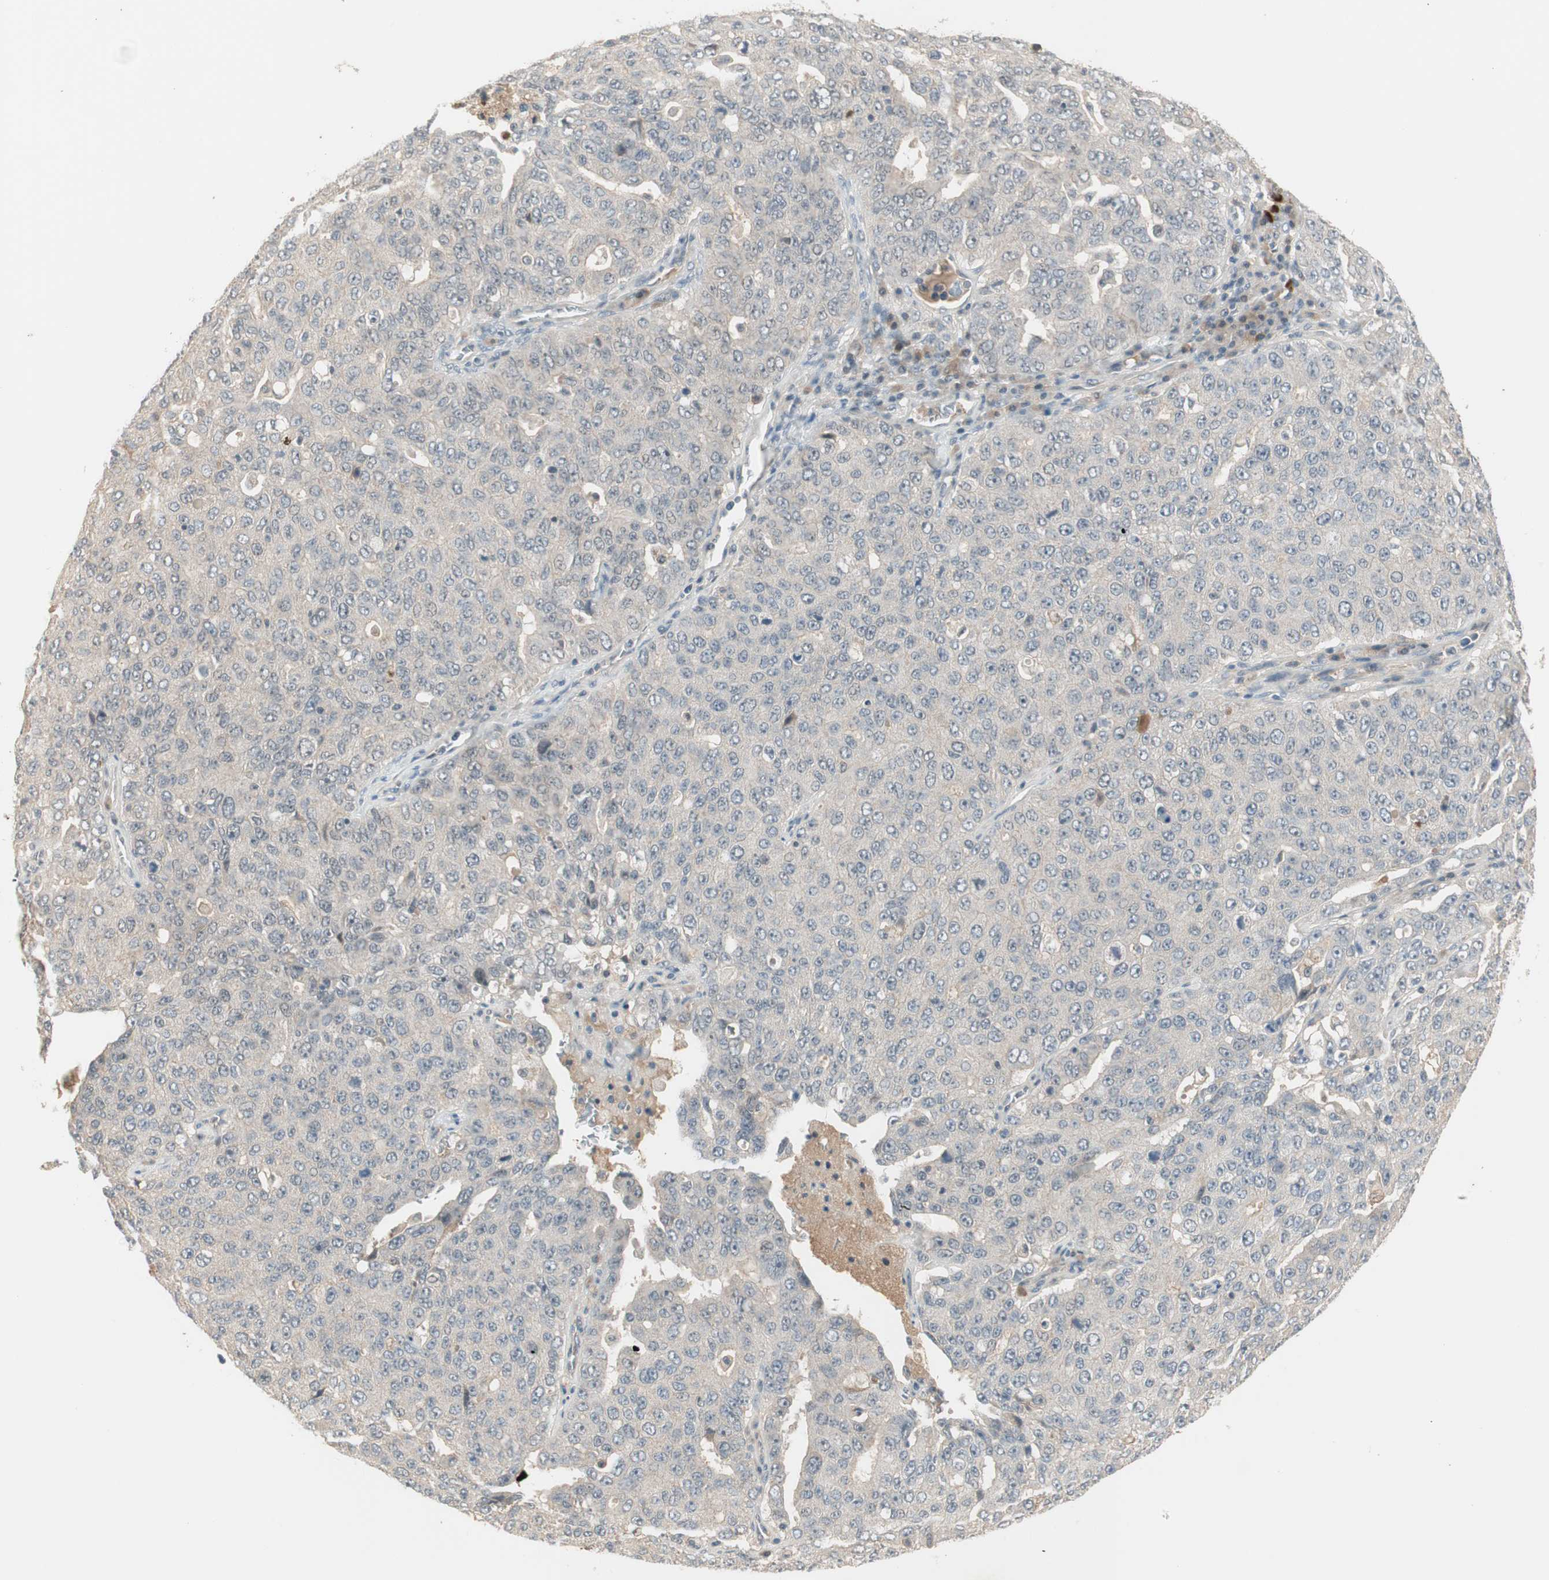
{"staining": {"intensity": "negative", "quantity": "none", "location": "none"}, "tissue": "ovarian cancer", "cell_type": "Tumor cells", "image_type": "cancer", "snomed": [{"axis": "morphology", "description": "Carcinoma, endometroid"}, {"axis": "topography", "description": "Ovary"}], "caption": "IHC of ovarian cancer exhibits no staining in tumor cells.", "gene": "RNGTT", "patient": {"sex": "female", "age": 62}}